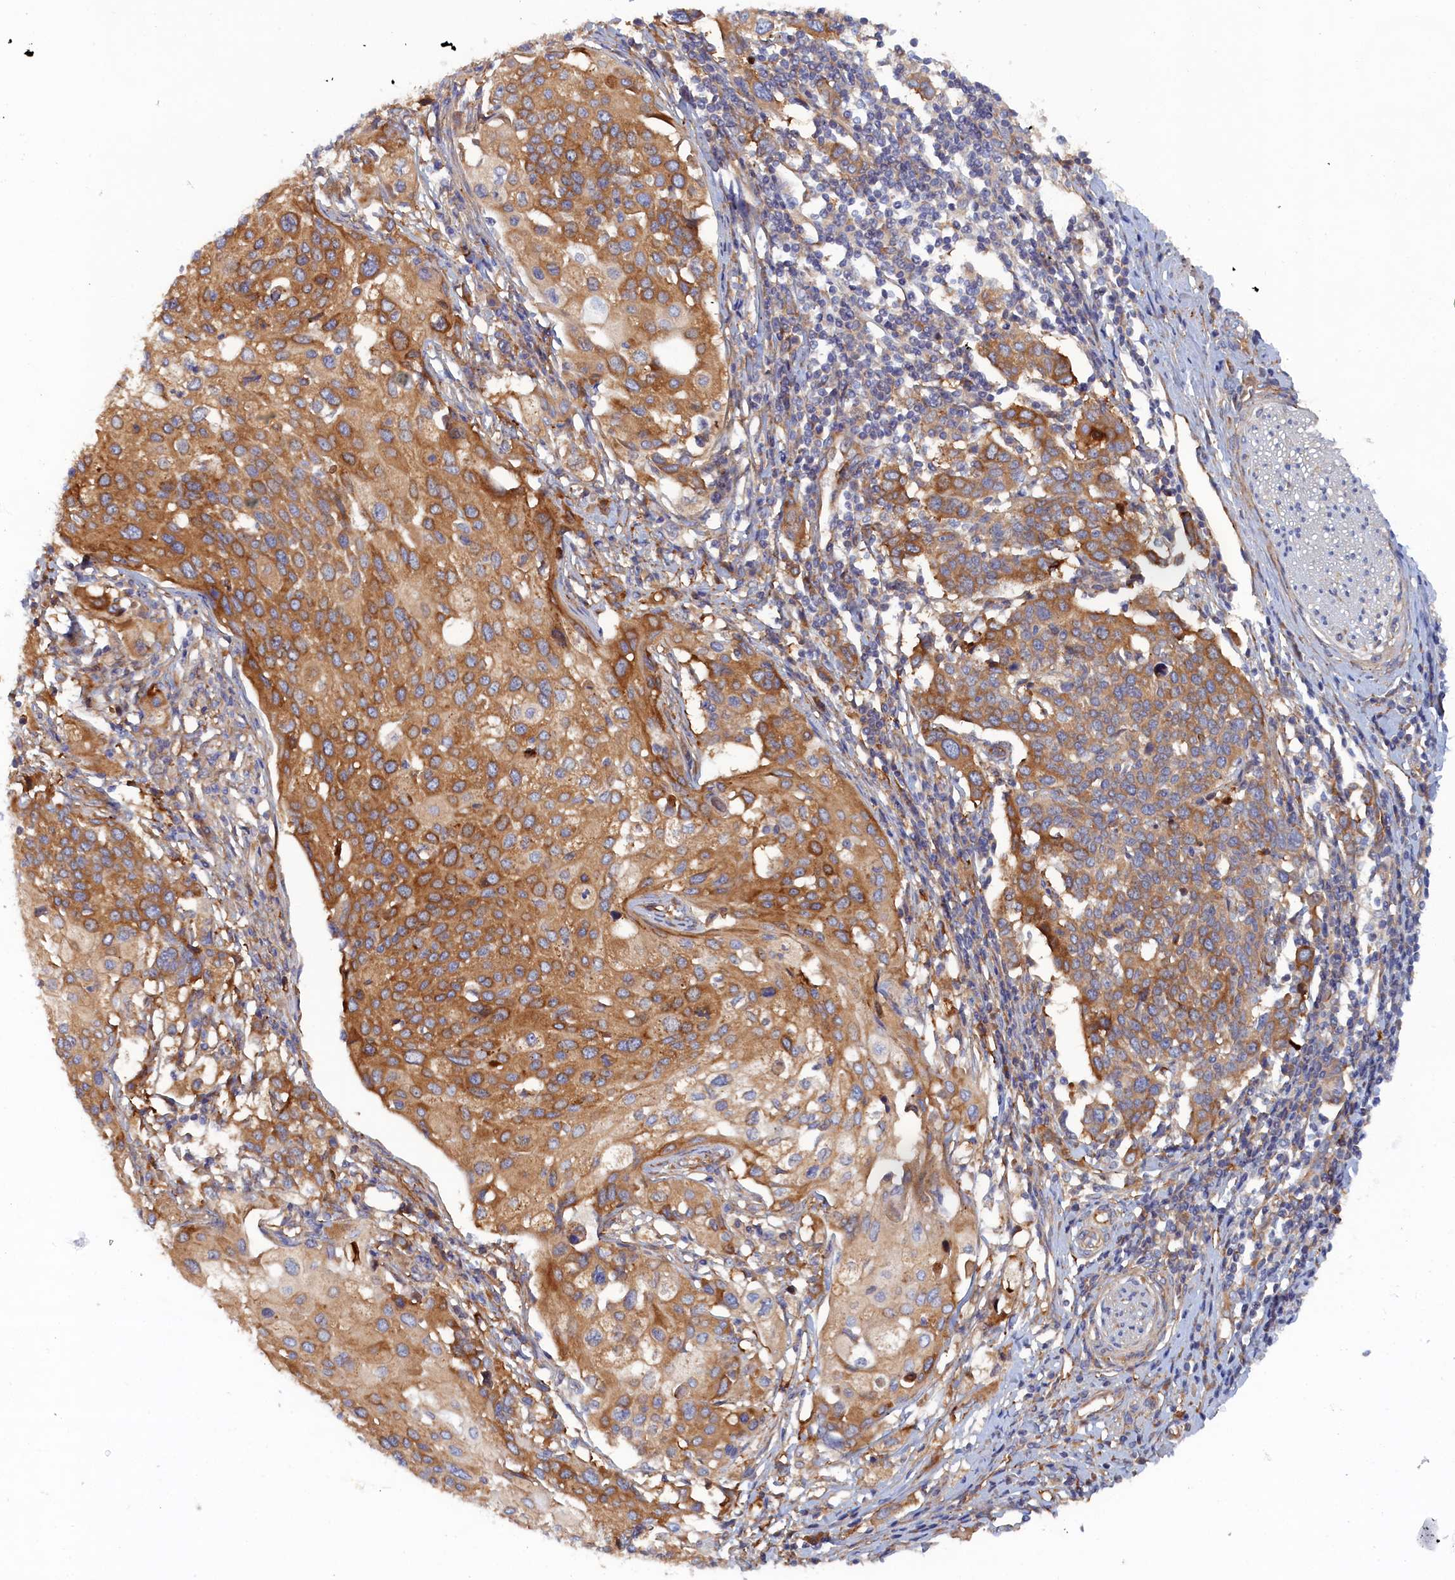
{"staining": {"intensity": "moderate", "quantity": ">75%", "location": "cytoplasmic/membranous"}, "tissue": "cervical cancer", "cell_type": "Tumor cells", "image_type": "cancer", "snomed": [{"axis": "morphology", "description": "Squamous cell carcinoma, NOS"}, {"axis": "topography", "description": "Cervix"}], "caption": "This is an image of IHC staining of squamous cell carcinoma (cervical), which shows moderate positivity in the cytoplasmic/membranous of tumor cells.", "gene": "TMEM196", "patient": {"sex": "female", "age": 44}}